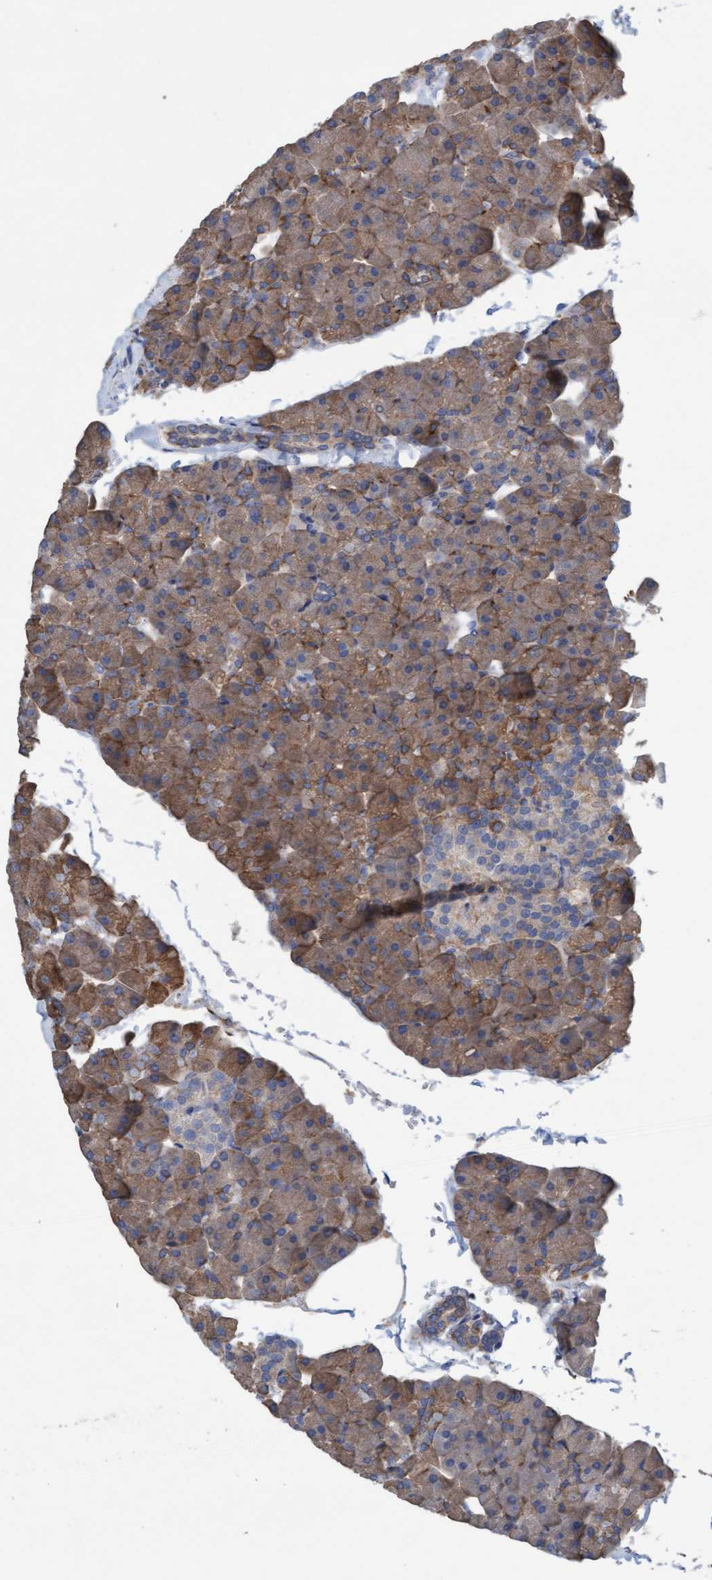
{"staining": {"intensity": "moderate", "quantity": "25%-75%", "location": "cytoplasmic/membranous"}, "tissue": "pancreas", "cell_type": "Exocrine glandular cells", "image_type": "normal", "snomed": [{"axis": "morphology", "description": "Normal tissue, NOS"}, {"axis": "topography", "description": "Pancreas"}], "caption": "Protein positivity by immunohistochemistry demonstrates moderate cytoplasmic/membranous staining in about 25%-75% of exocrine glandular cells in unremarkable pancreas. The staining was performed using DAB (3,3'-diaminobenzidine), with brown indicating positive protein expression. Nuclei are stained blue with hematoxylin.", "gene": "SIGIRR", "patient": {"sex": "male", "age": 35}}